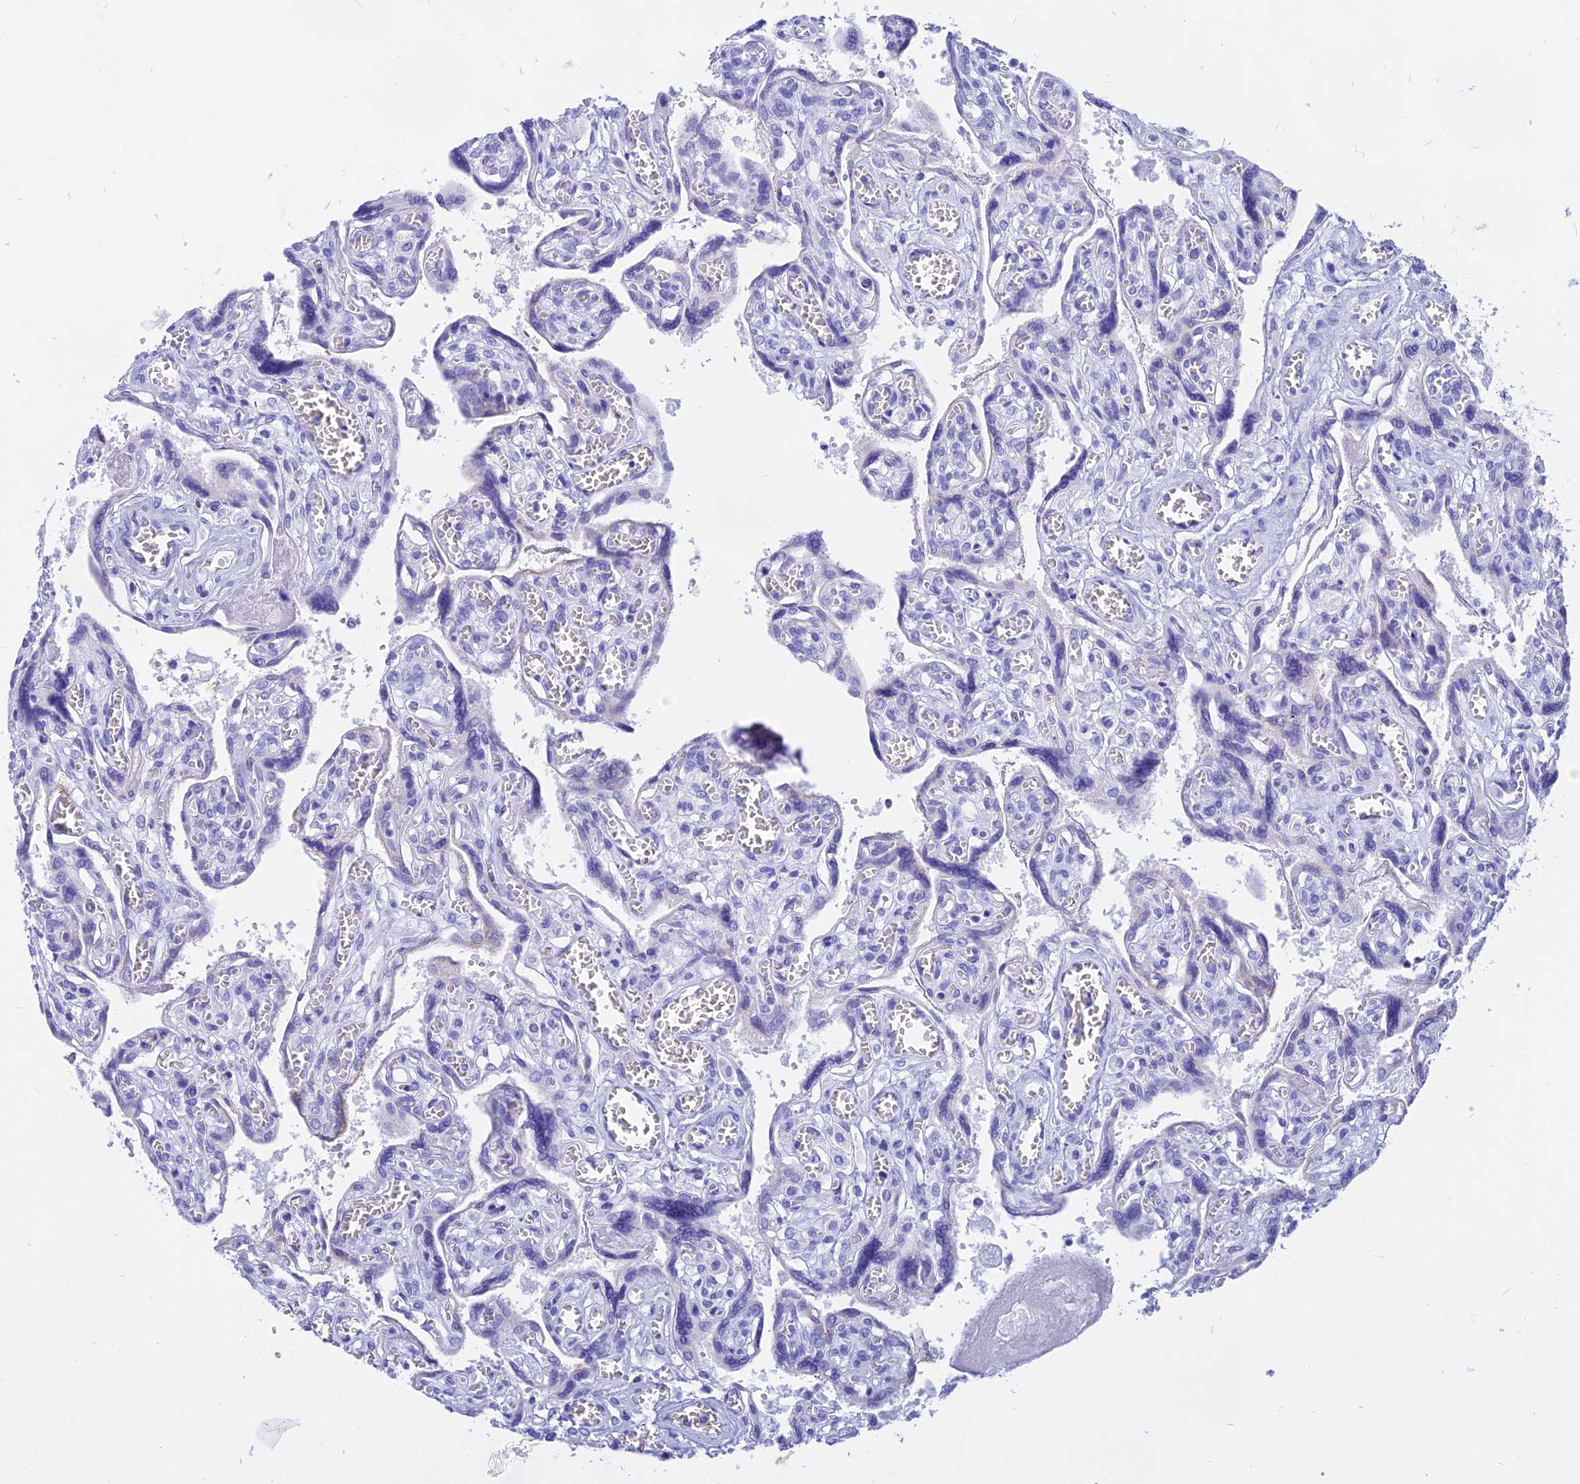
{"staining": {"intensity": "negative", "quantity": "none", "location": "none"}, "tissue": "placenta", "cell_type": "Decidual cells", "image_type": "normal", "snomed": [{"axis": "morphology", "description": "Normal tissue, NOS"}, {"axis": "topography", "description": "Placenta"}], "caption": "Decidual cells show no significant staining in benign placenta. The staining was performed using DAB (3,3'-diaminobenzidine) to visualize the protein expression in brown, while the nuclei were stained in blue with hematoxylin (Magnification: 20x).", "gene": "ISCA1", "patient": {"sex": "female", "age": 39}}